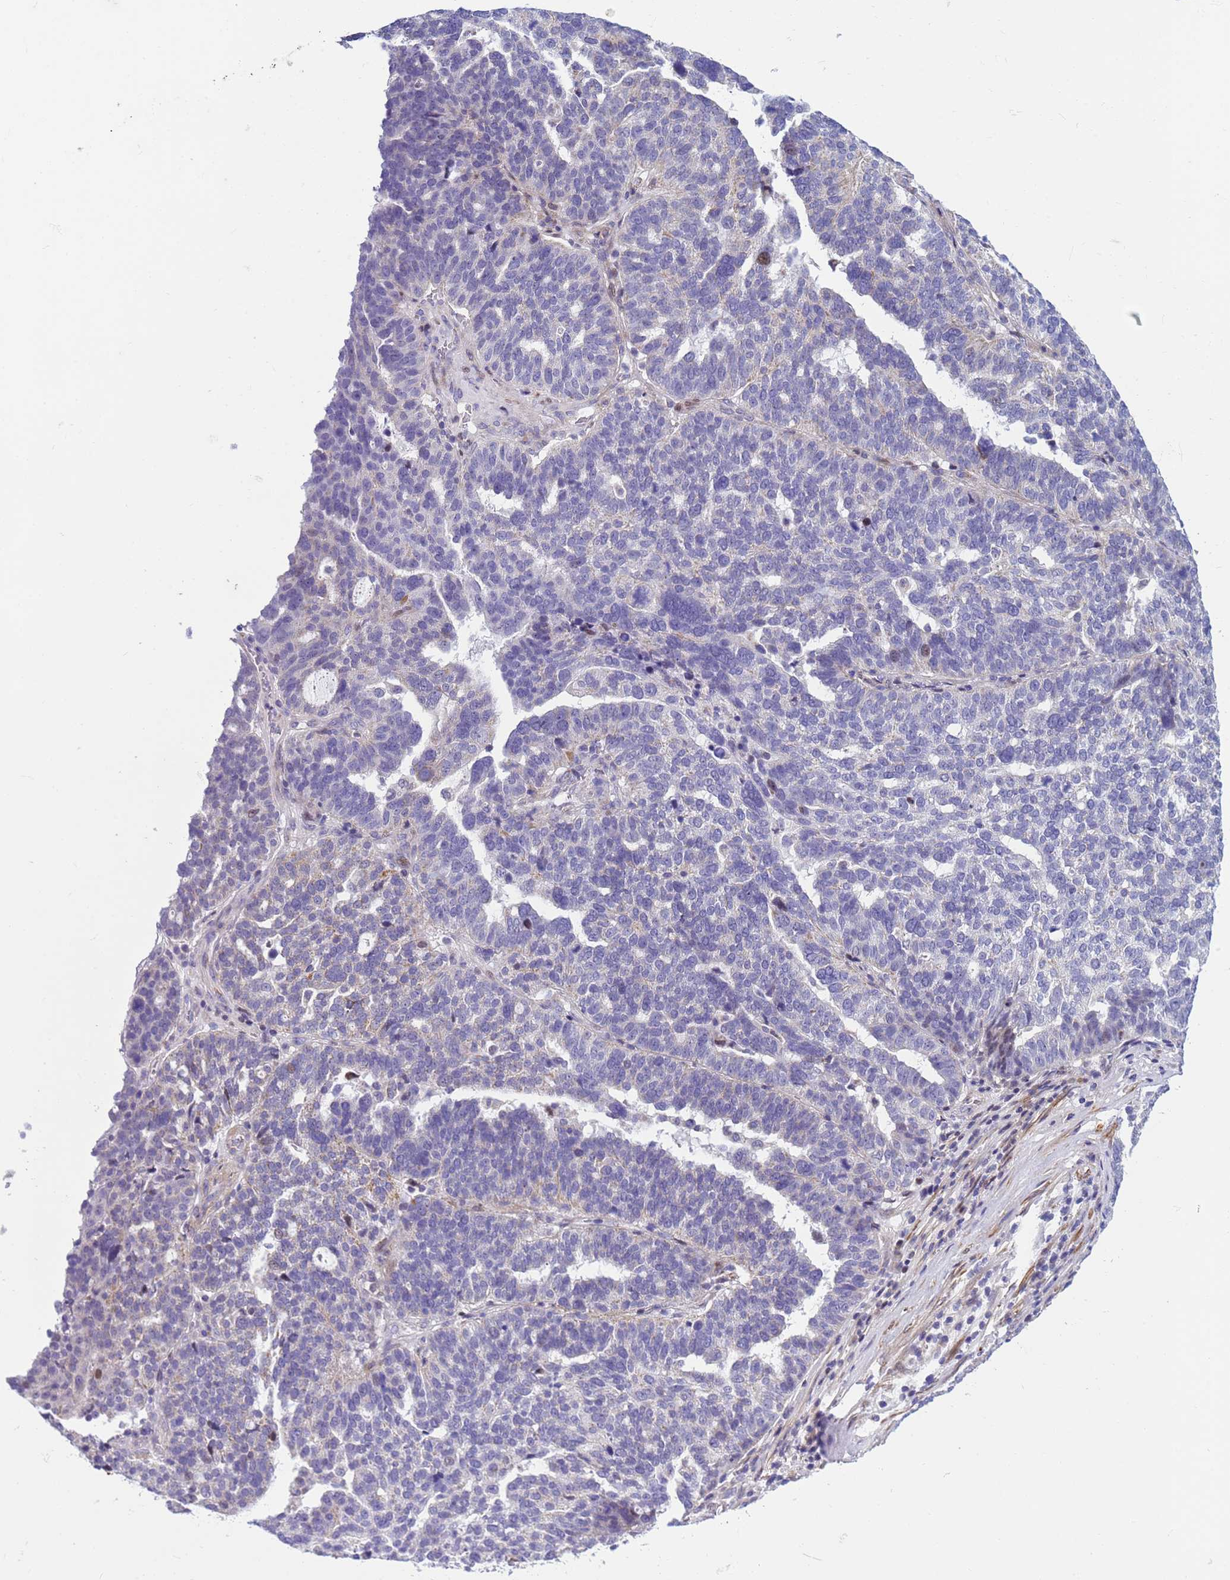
{"staining": {"intensity": "negative", "quantity": "none", "location": "none"}, "tissue": "ovarian cancer", "cell_type": "Tumor cells", "image_type": "cancer", "snomed": [{"axis": "morphology", "description": "Cystadenocarcinoma, serous, NOS"}, {"axis": "topography", "description": "Ovary"}], "caption": "This photomicrograph is of ovarian serous cystadenocarcinoma stained with immunohistochemistry (IHC) to label a protein in brown with the nuclei are counter-stained blue. There is no staining in tumor cells.", "gene": "P2RX7", "patient": {"sex": "female", "age": 59}}